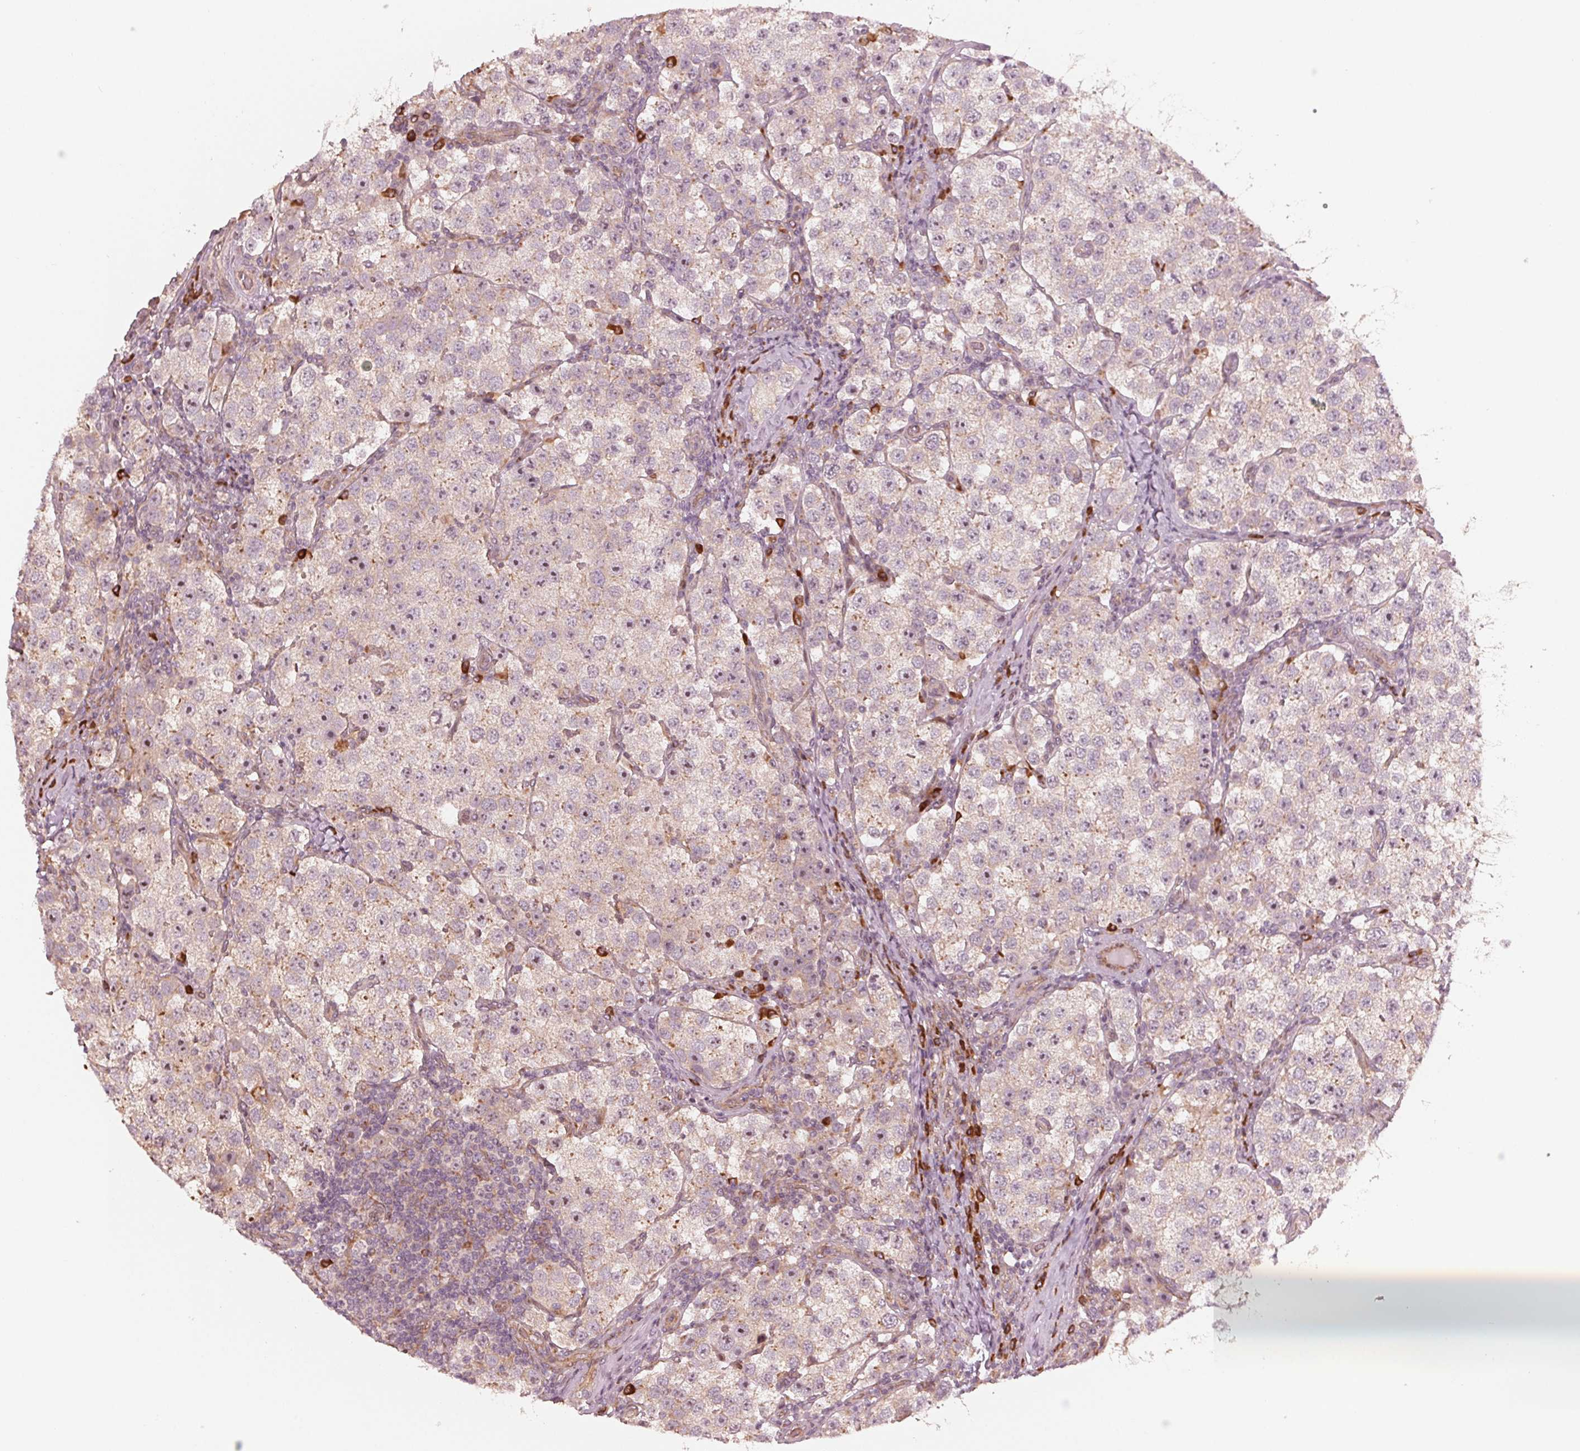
{"staining": {"intensity": "weak", "quantity": "25%-75%", "location": "cytoplasmic/membranous"}, "tissue": "testis cancer", "cell_type": "Tumor cells", "image_type": "cancer", "snomed": [{"axis": "morphology", "description": "Seminoma, NOS"}, {"axis": "topography", "description": "Testis"}], "caption": "About 25%-75% of tumor cells in human testis cancer exhibit weak cytoplasmic/membranous protein staining as visualized by brown immunohistochemical staining.", "gene": "CMIP", "patient": {"sex": "male", "age": 37}}